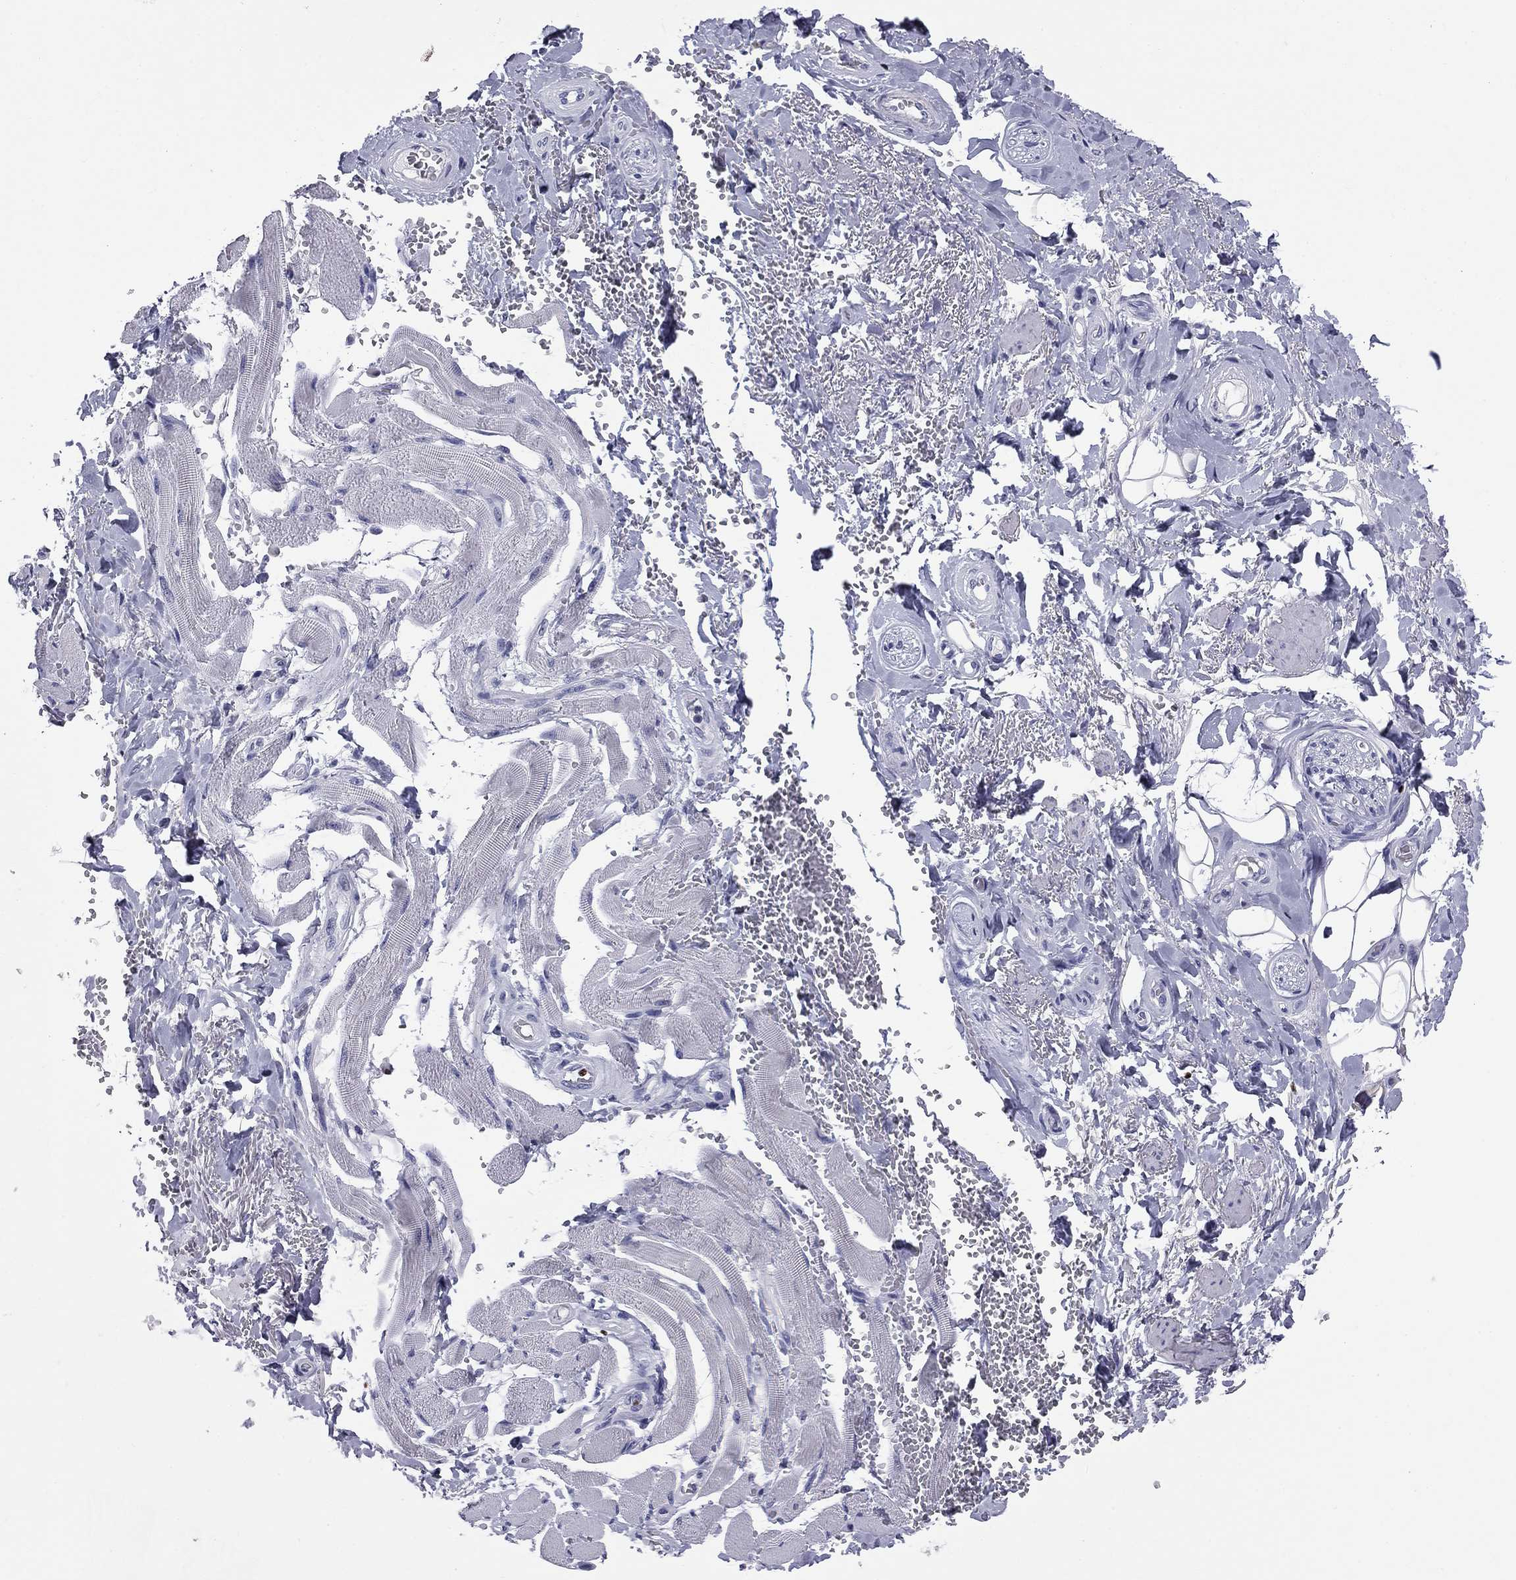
{"staining": {"intensity": "negative", "quantity": "none", "location": "none"}, "tissue": "adipose tissue", "cell_type": "Adipocytes", "image_type": "normal", "snomed": [{"axis": "morphology", "description": "Normal tissue, NOS"}, {"axis": "topography", "description": "Anal"}, {"axis": "topography", "description": "Peripheral nerve tissue"}], "caption": "There is no significant staining in adipocytes of adipose tissue. Brightfield microscopy of immunohistochemistry stained with DAB (3,3'-diaminobenzidine) (brown) and hematoxylin (blue), captured at high magnification.", "gene": "IKZF3", "patient": {"sex": "male", "age": 53}}